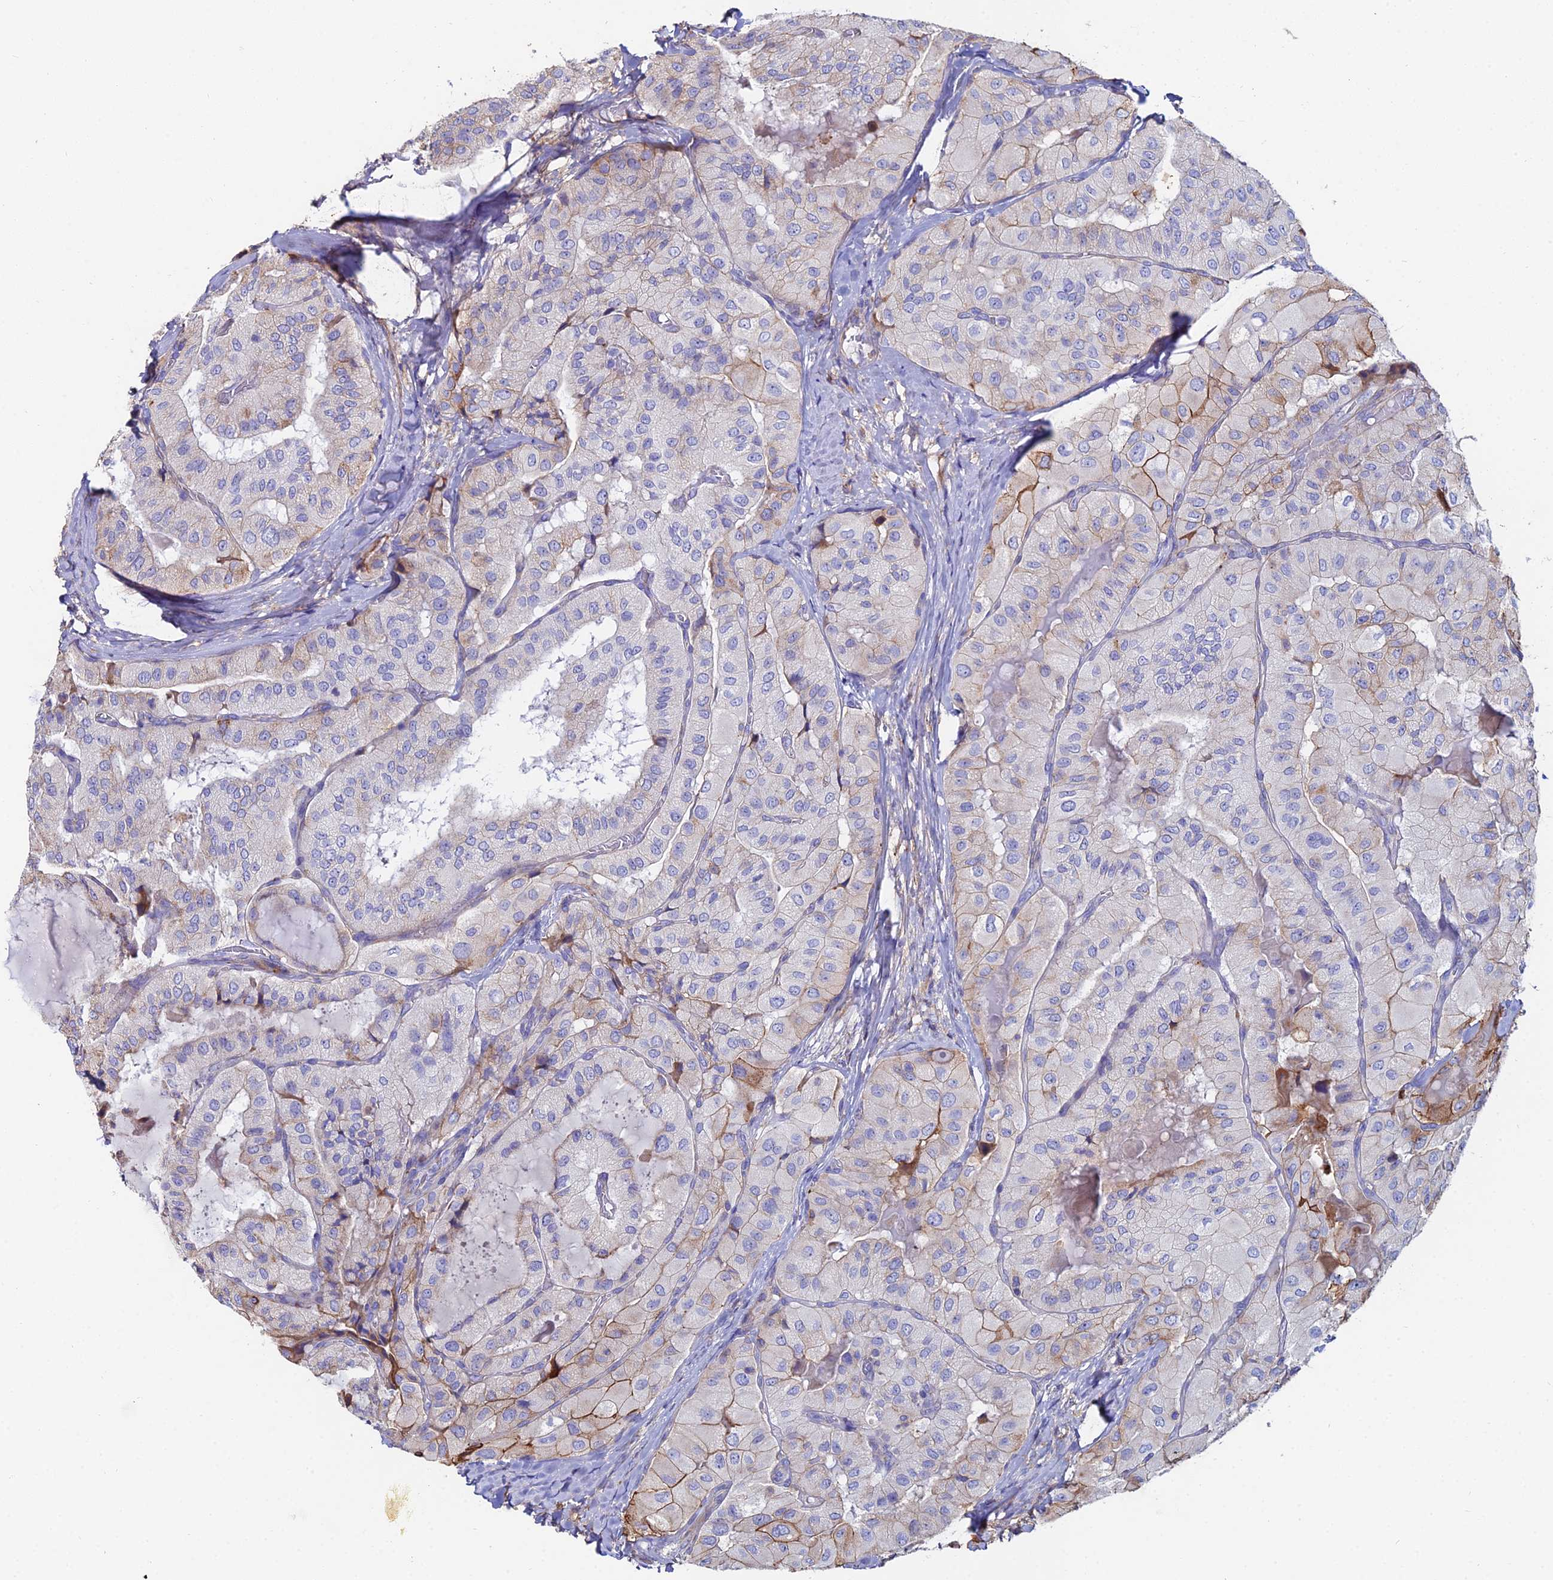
{"staining": {"intensity": "moderate", "quantity": "<25%", "location": "cytoplasmic/membranous"}, "tissue": "thyroid cancer", "cell_type": "Tumor cells", "image_type": "cancer", "snomed": [{"axis": "morphology", "description": "Normal tissue, NOS"}, {"axis": "morphology", "description": "Papillary adenocarcinoma, NOS"}, {"axis": "topography", "description": "Thyroid gland"}], "caption": "Papillary adenocarcinoma (thyroid) tissue exhibits moderate cytoplasmic/membranous staining in approximately <25% of tumor cells, visualized by immunohistochemistry. Immunohistochemistry stains the protein in brown and the nuclei are stained blue.", "gene": "C6", "patient": {"sex": "female", "age": 59}}